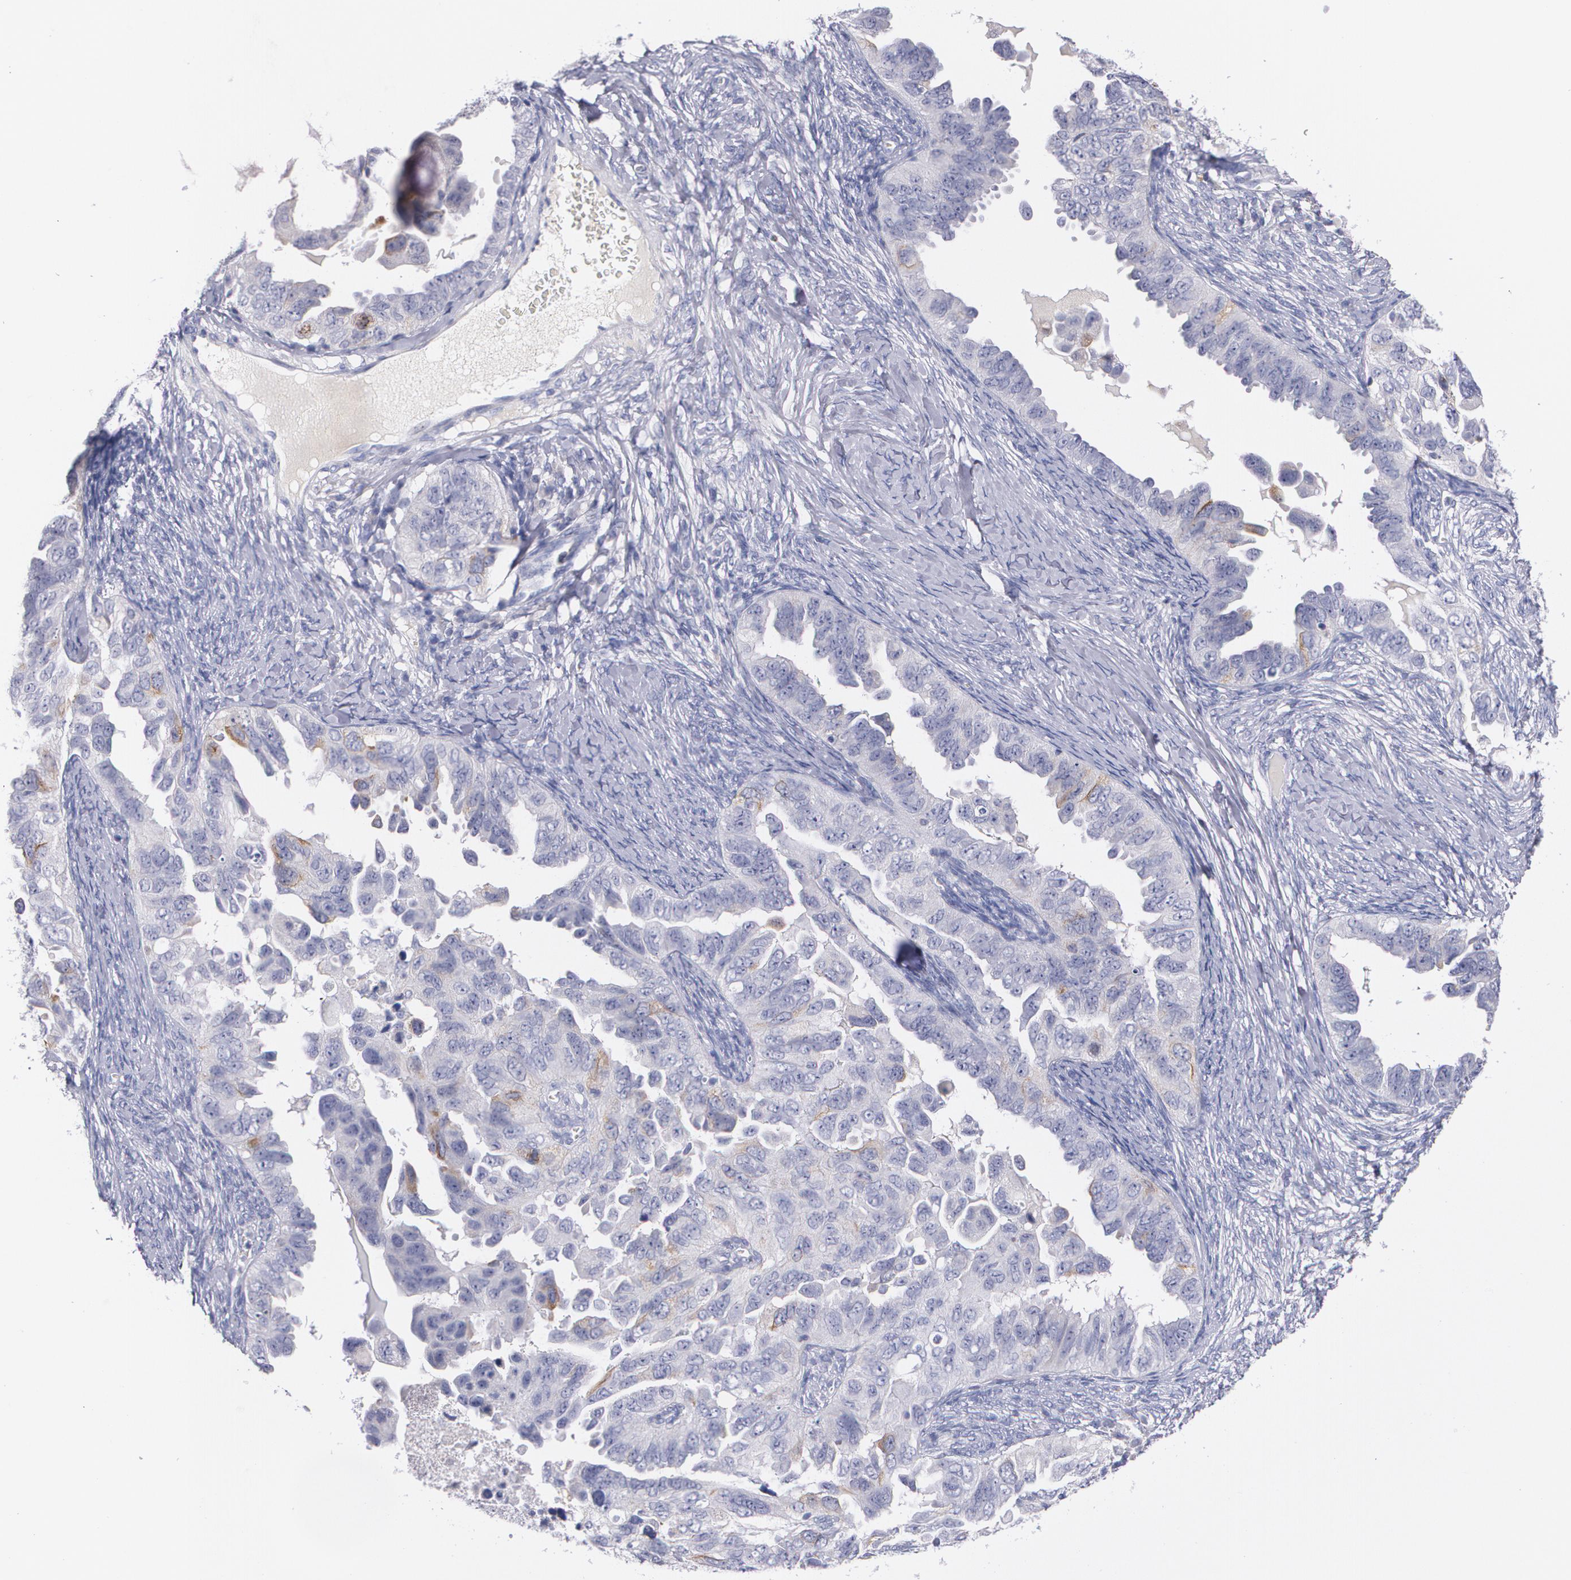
{"staining": {"intensity": "moderate", "quantity": "<25%", "location": "cytoplasmic/membranous"}, "tissue": "ovarian cancer", "cell_type": "Tumor cells", "image_type": "cancer", "snomed": [{"axis": "morphology", "description": "Cystadenocarcinoma, serous, NOS"}, {"axis": "topography", "description": "Ovary"}], "caption": "The immunohistochemical stain labels moderate cytoplasmic/membranous positivity in tumor cells of serous cystadenocarcinoma (ovarian) tissue.", "gene": "HMMR", "patient": {"sex": "female", "age": 82}}